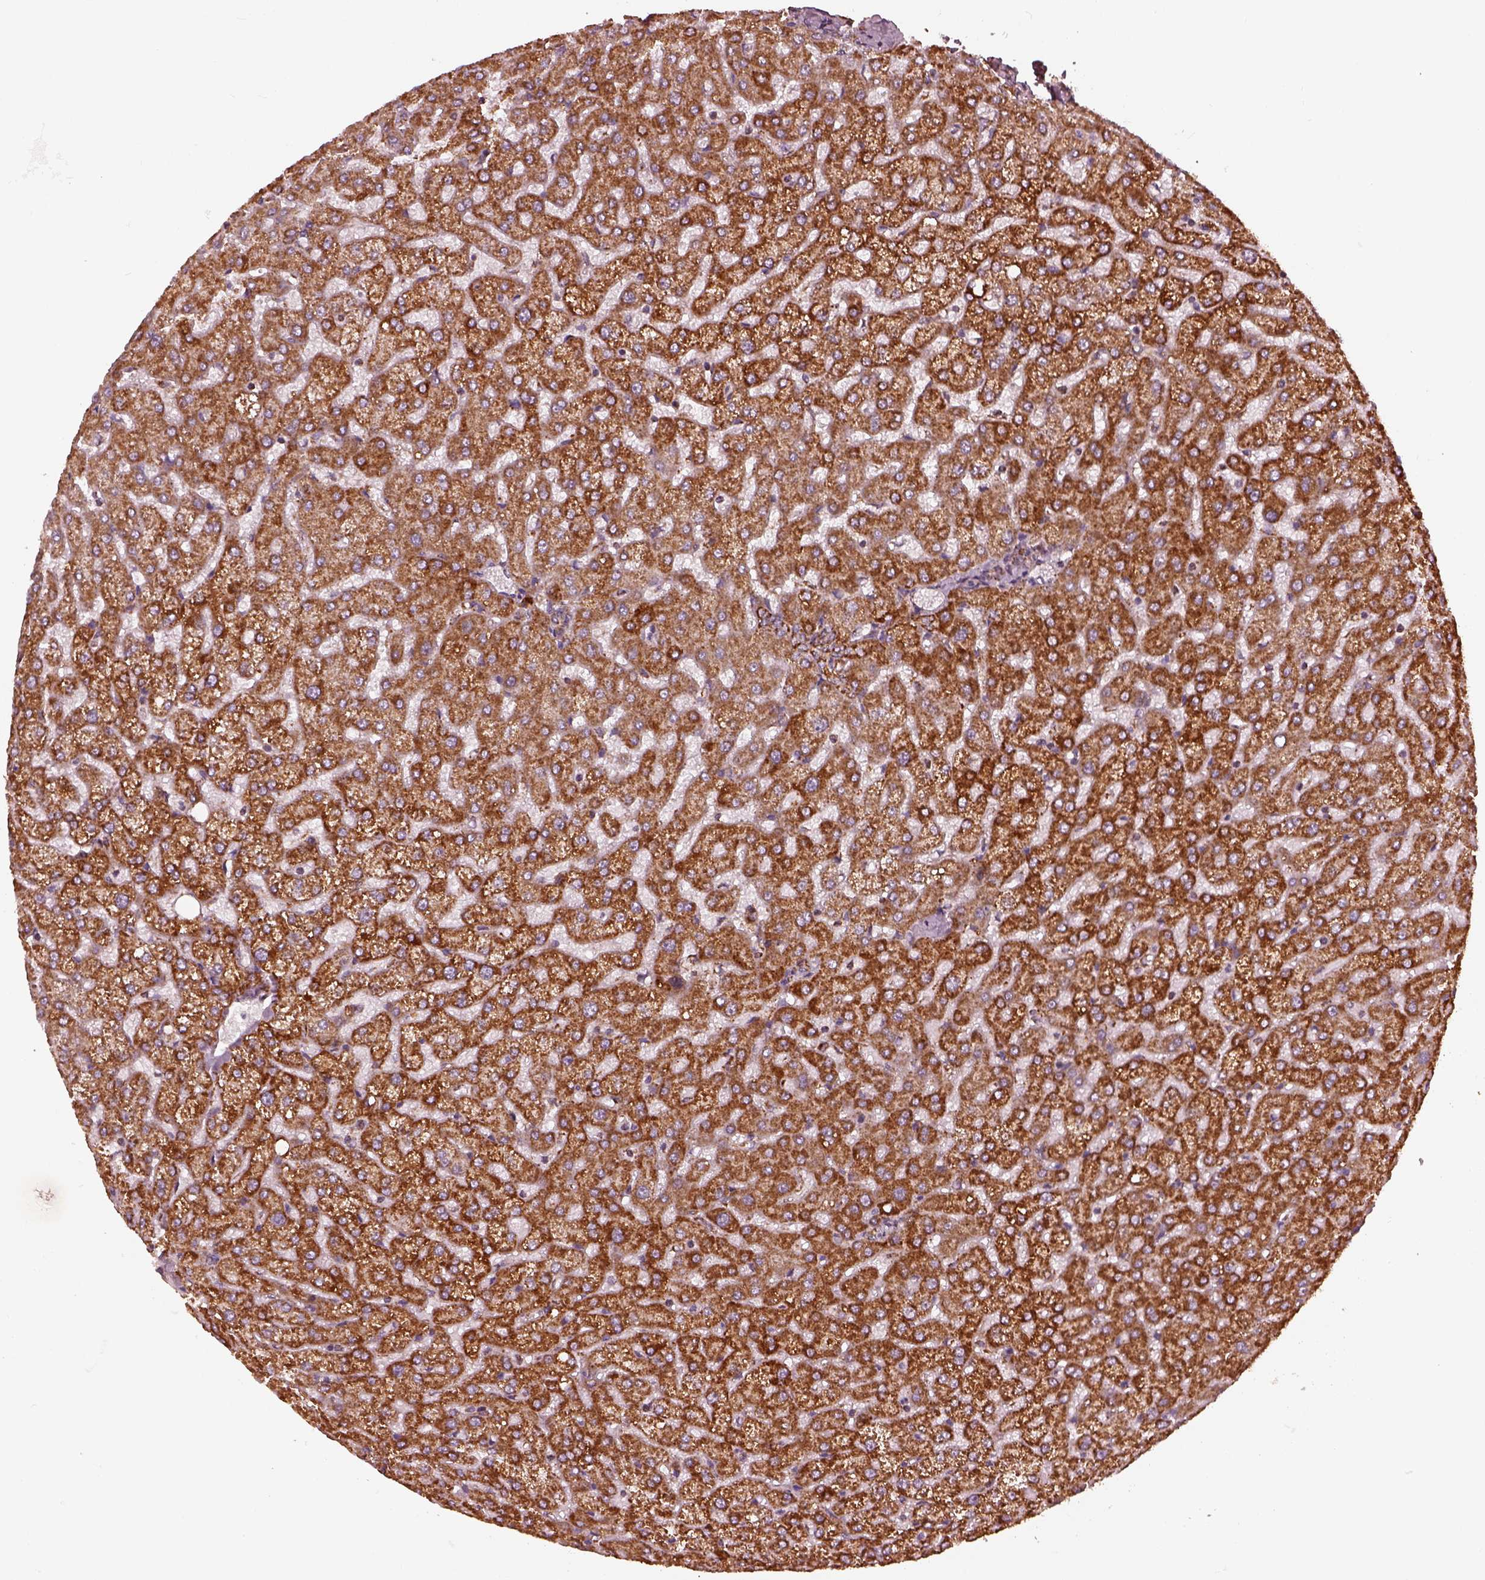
{"staining": {"intensity": "strong", "quantity": "25%-75%", "location": "cytoplasmic/membranous"}, "tissue": "liver", "cell_type": "Cholangiocytes", "image_type": "normal", "snomed": [{"axis": "morphology", "description": "Normal tissue, NOS"}, {"axis": "topography", "description": "Liver"}], "caption": "Protein expression analysis of benign human liver reveals strong cytoplasmic/membranous positivity in approximately 25%-75% of cholangiocytes.", "gene": "NDUFB10", "patient": {"sex": "female", "age": 50}}